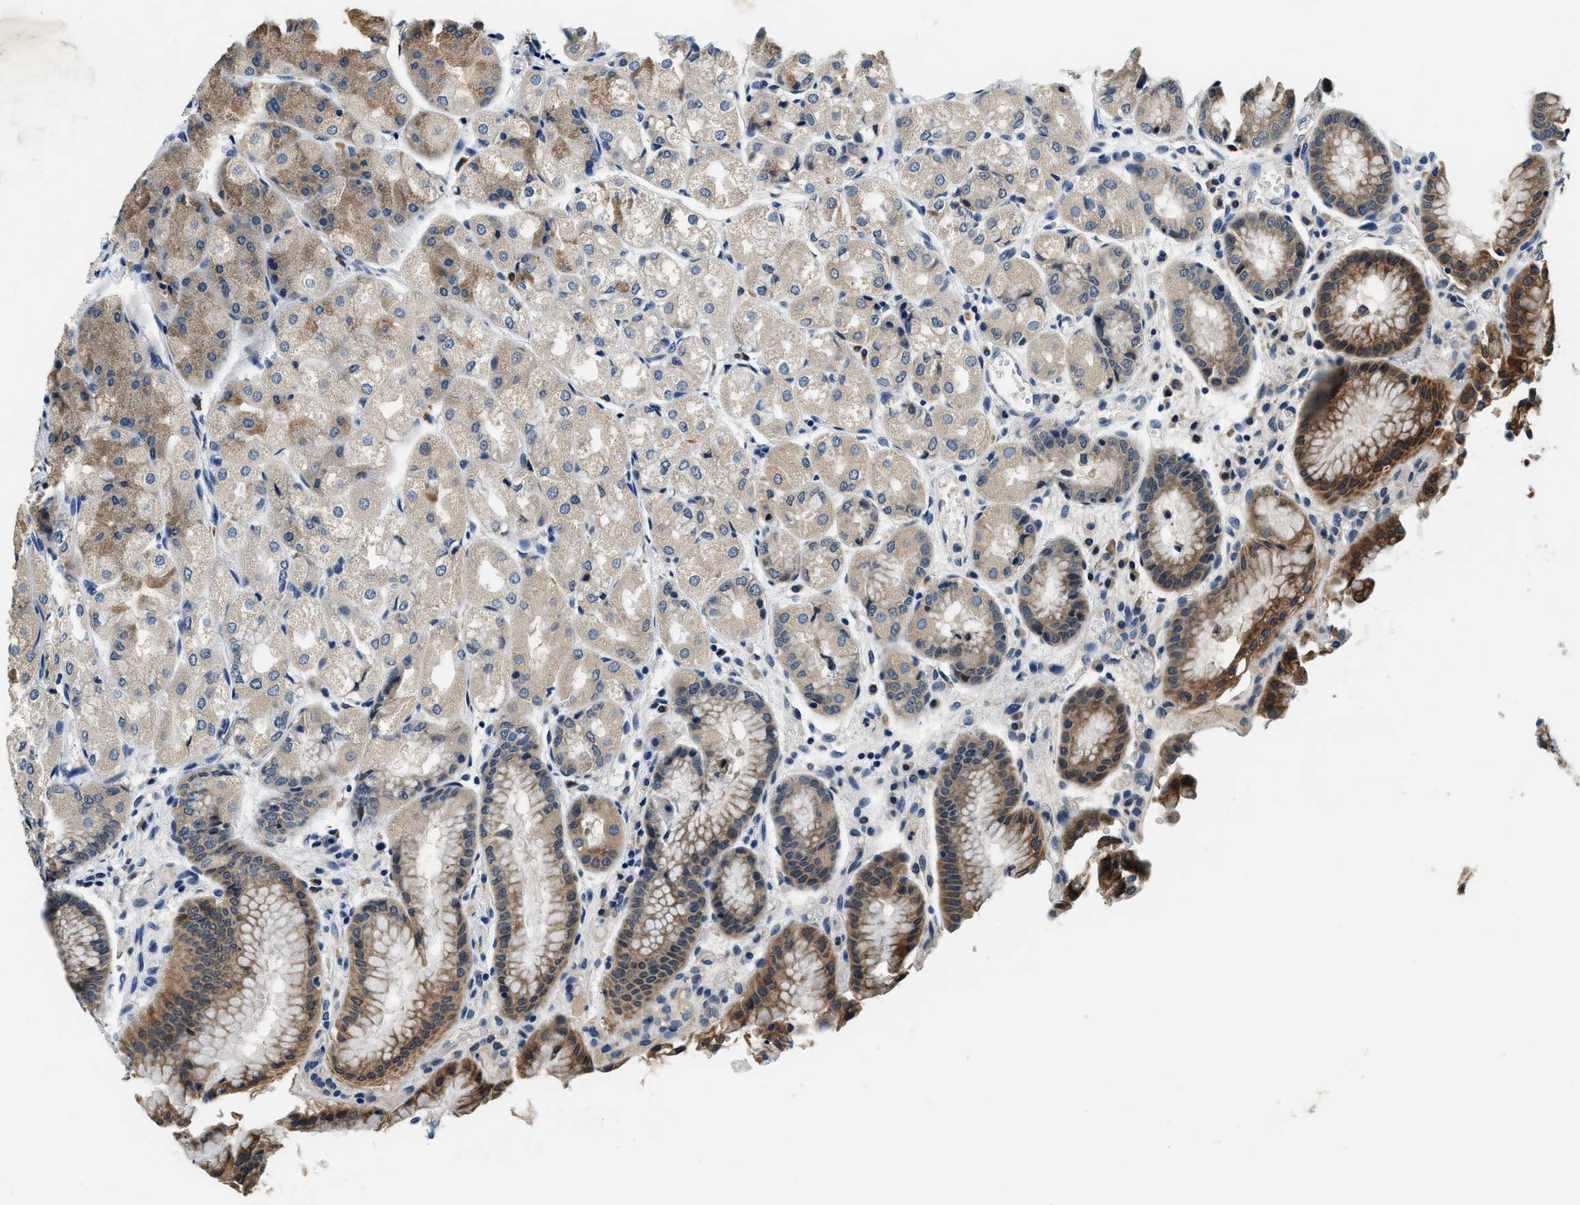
{"staining": {"intensity": "moderate", "quantity": "25%-75%", "location": "cytoplasmic/membranous"}, "tissue": "stomach", "cell_type": "Glandular cells", "image_type": "normal", "snomed": [{"axis": "morphology", "description": "Normal tissue, NOS"}, {"axis": "topography", "description": "Stomach, upper"}], "caption": "Immunohistochemistry (IHC) (DAB) staining of benign human stomach exhibits moderate cytoplasmic/membranous protein expression in about 25%-75% of glandular cells. (IHC, brightfield microscopy, high magnification).", "gene": "ALDH3A2", "patient": {"sex": "male", "age": 72}}